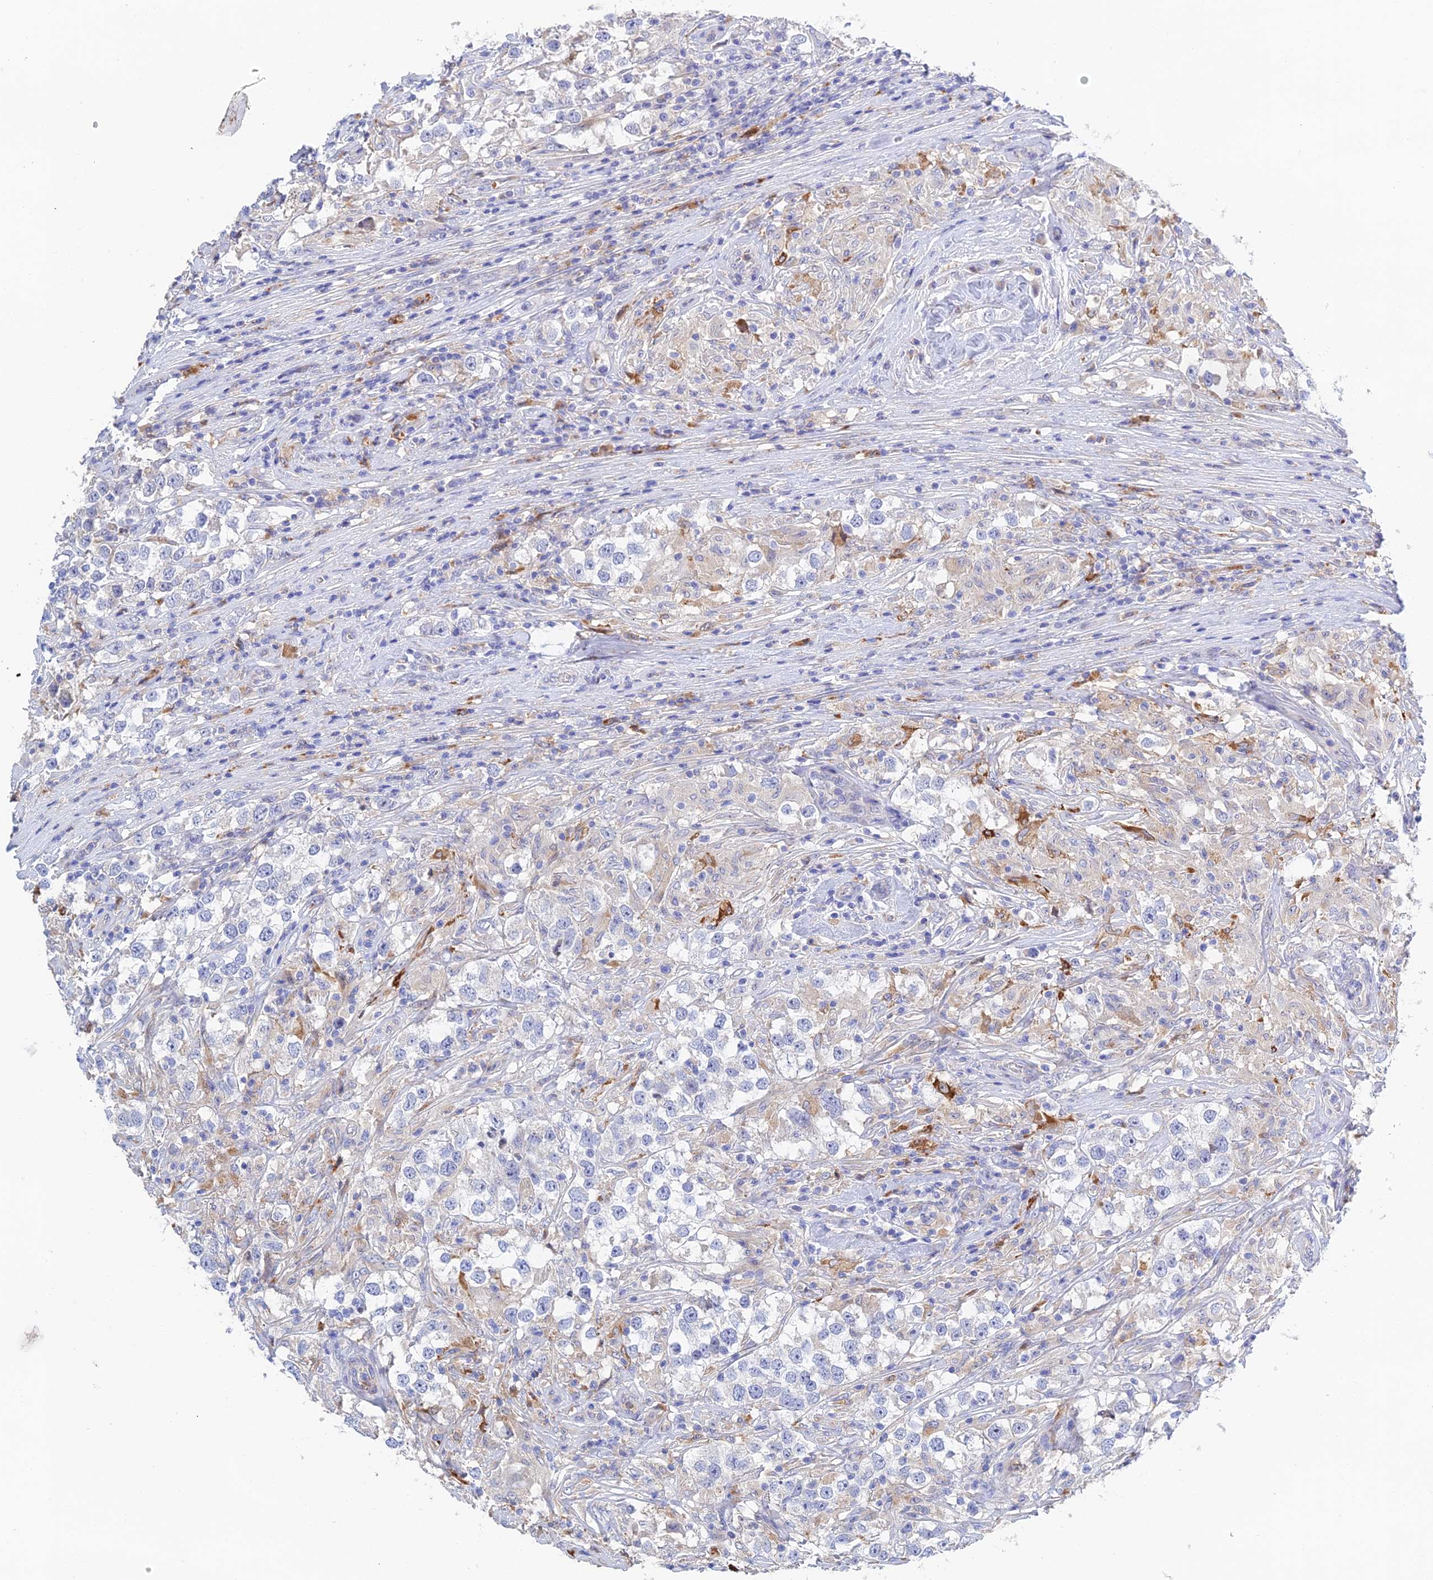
{"staining": {"intensity": "moderate", "quantity": "<25%", "location": "cytoplasmic/membranous"}, "tissue": "testis cancer", "cell_type": "Tumor cells", "image_type": "cancer", "snomed": [{"axis": "morphology", "description": "Seminoma, NOS"}, {"axis": "topography", "description": "Testis"}], "caption": "The micrograph shows immunohistochemical staining of testis cancer (seminoma). There is moderate cytoplasmic/membranous expression is identified in about <25% of tumor cells. The staining was performed using DAB to visualize the protein expression in brown, while the nuclei were stained in blue with hematoxylin (Magnification: 20x).", "gene": "RPGRIP1L", "patient": {"sex": "male", "age": 46}}